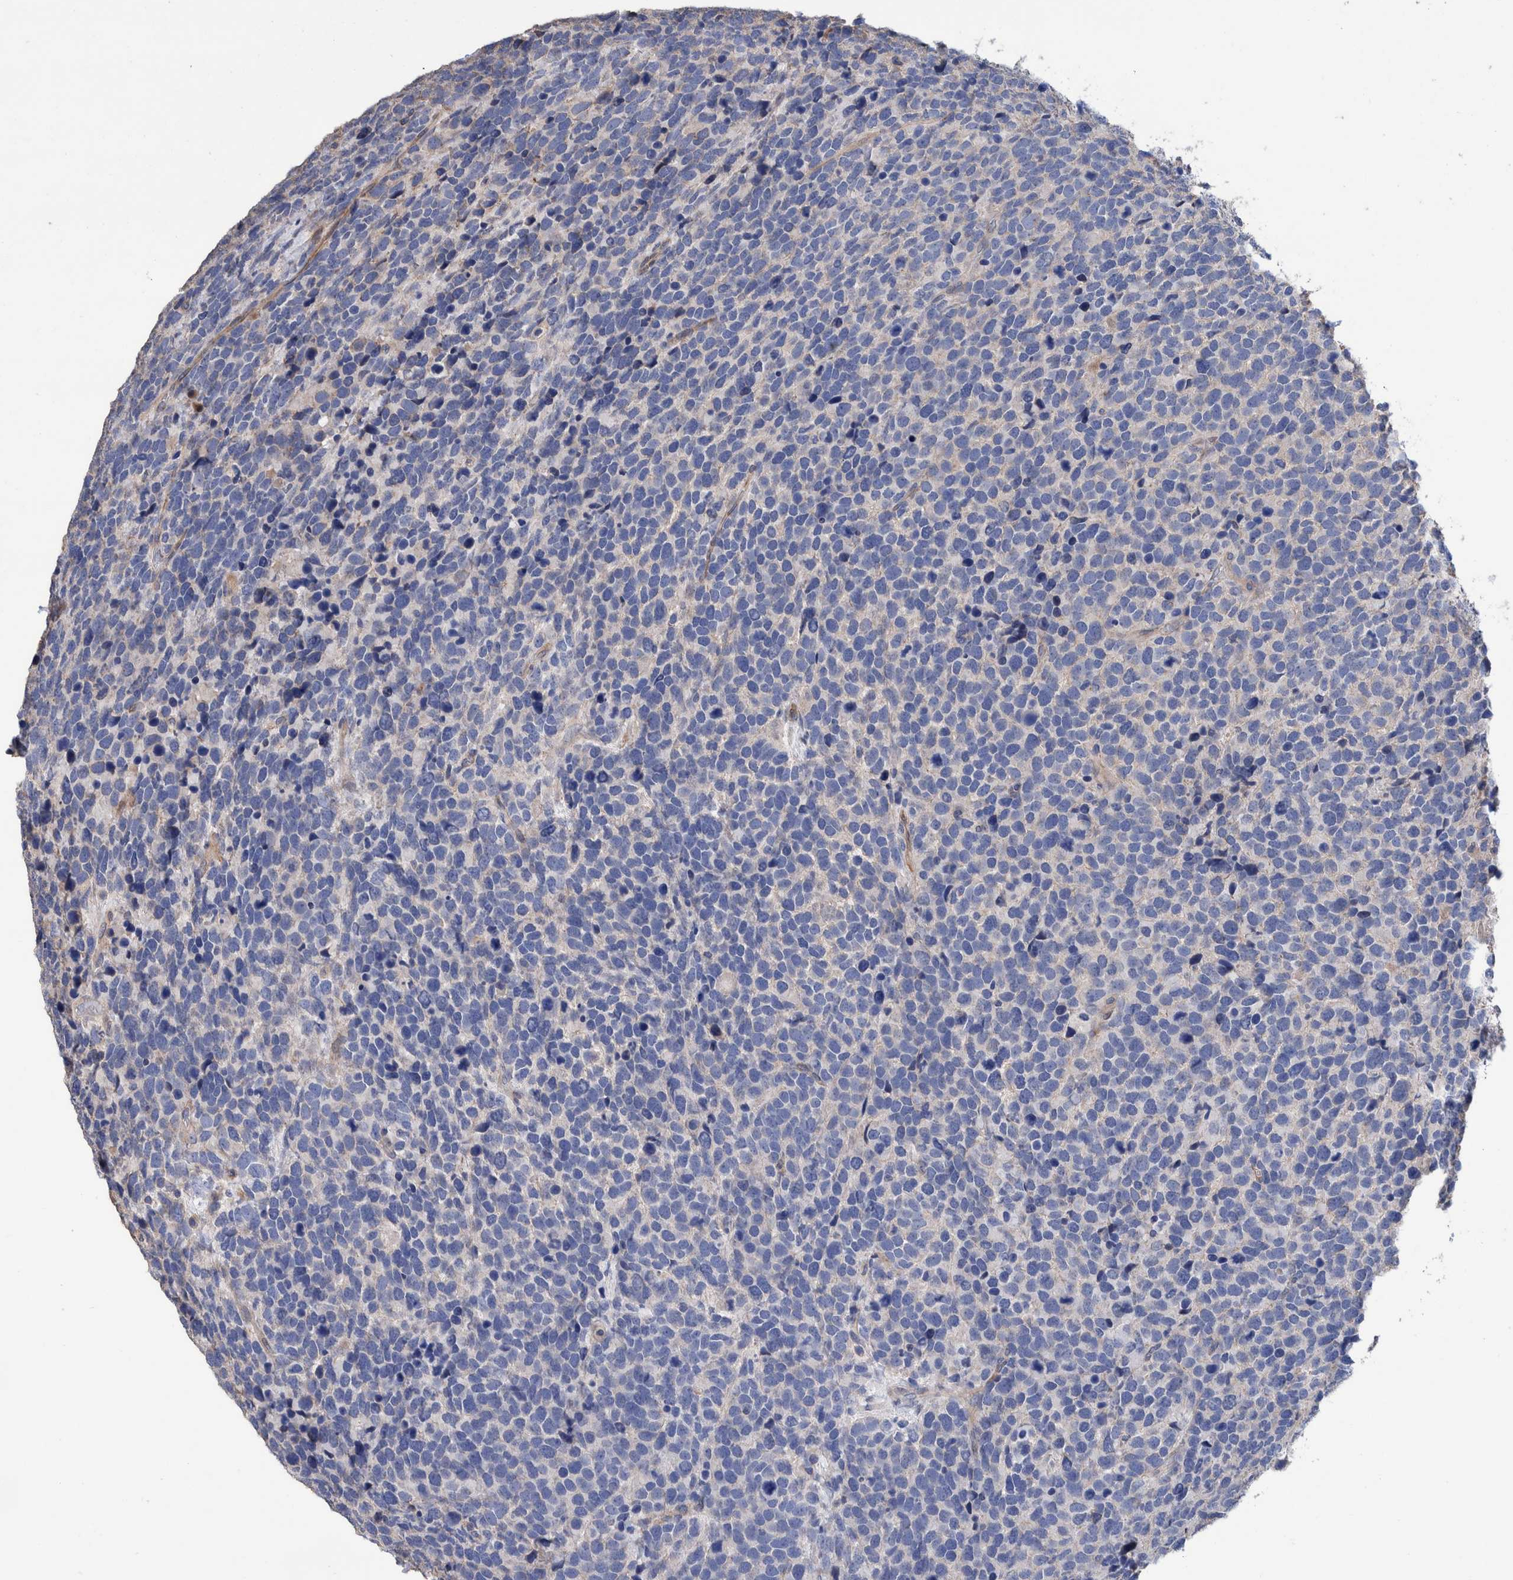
{"staining": {"intensity": "negative", "quantity": "none", "location": "none"}, "tissue": "urothelial cancer", "cell_type": "Tumor cells", "image_type": "cancer", "snomed": [{"axis": "morphology", "description": "Urothelial carcinoma, High grade"}, {"axis": "topography", "description": "Urinary bladder"}], "caption": "A micrograph of human urothelial carcinoma (high-grade) is negative for staining in tumor cells.", "gene": "SLC45A4", "patient": {"sex": "female", "age": 82}}